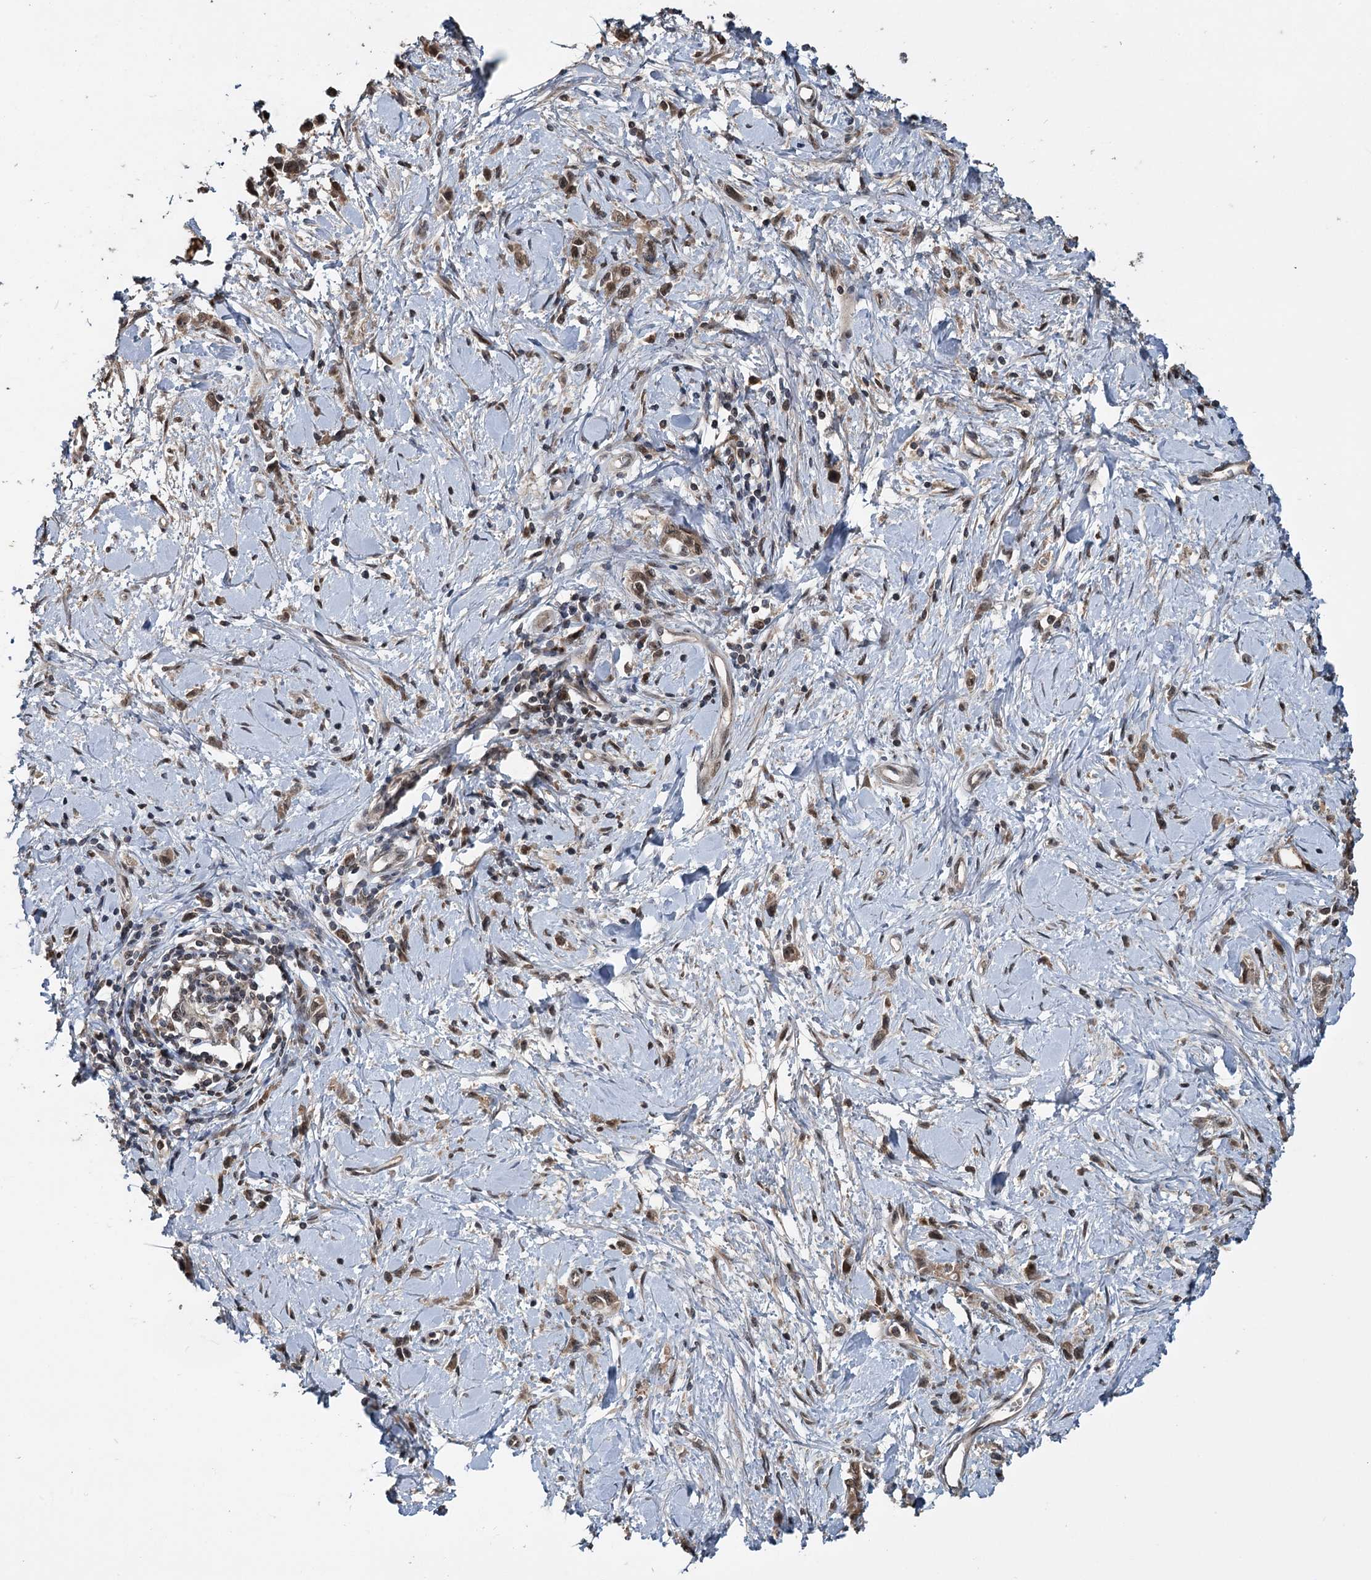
{"staining": {"intensity": "weak", "quantity": "25%-75%", "location": "nuclear"}, "tissue": "stomach cancer", "cell_type": "Tumor cells", "image_type": "cancer", "snomed": [{"axis": "morphology", "description": "Adenocarcinoma, NOS"}, {"axis": "topography", "description": "Stomach"}], "caption": "Immunohistochemical staining of stomach cancer (adenocarcinoma) shows low levels of weak nuclear protein expression in approximately 25%-75% of tumor cells.", "gene": "MYG1", "patient": {"sex": "female", "age": 76}}